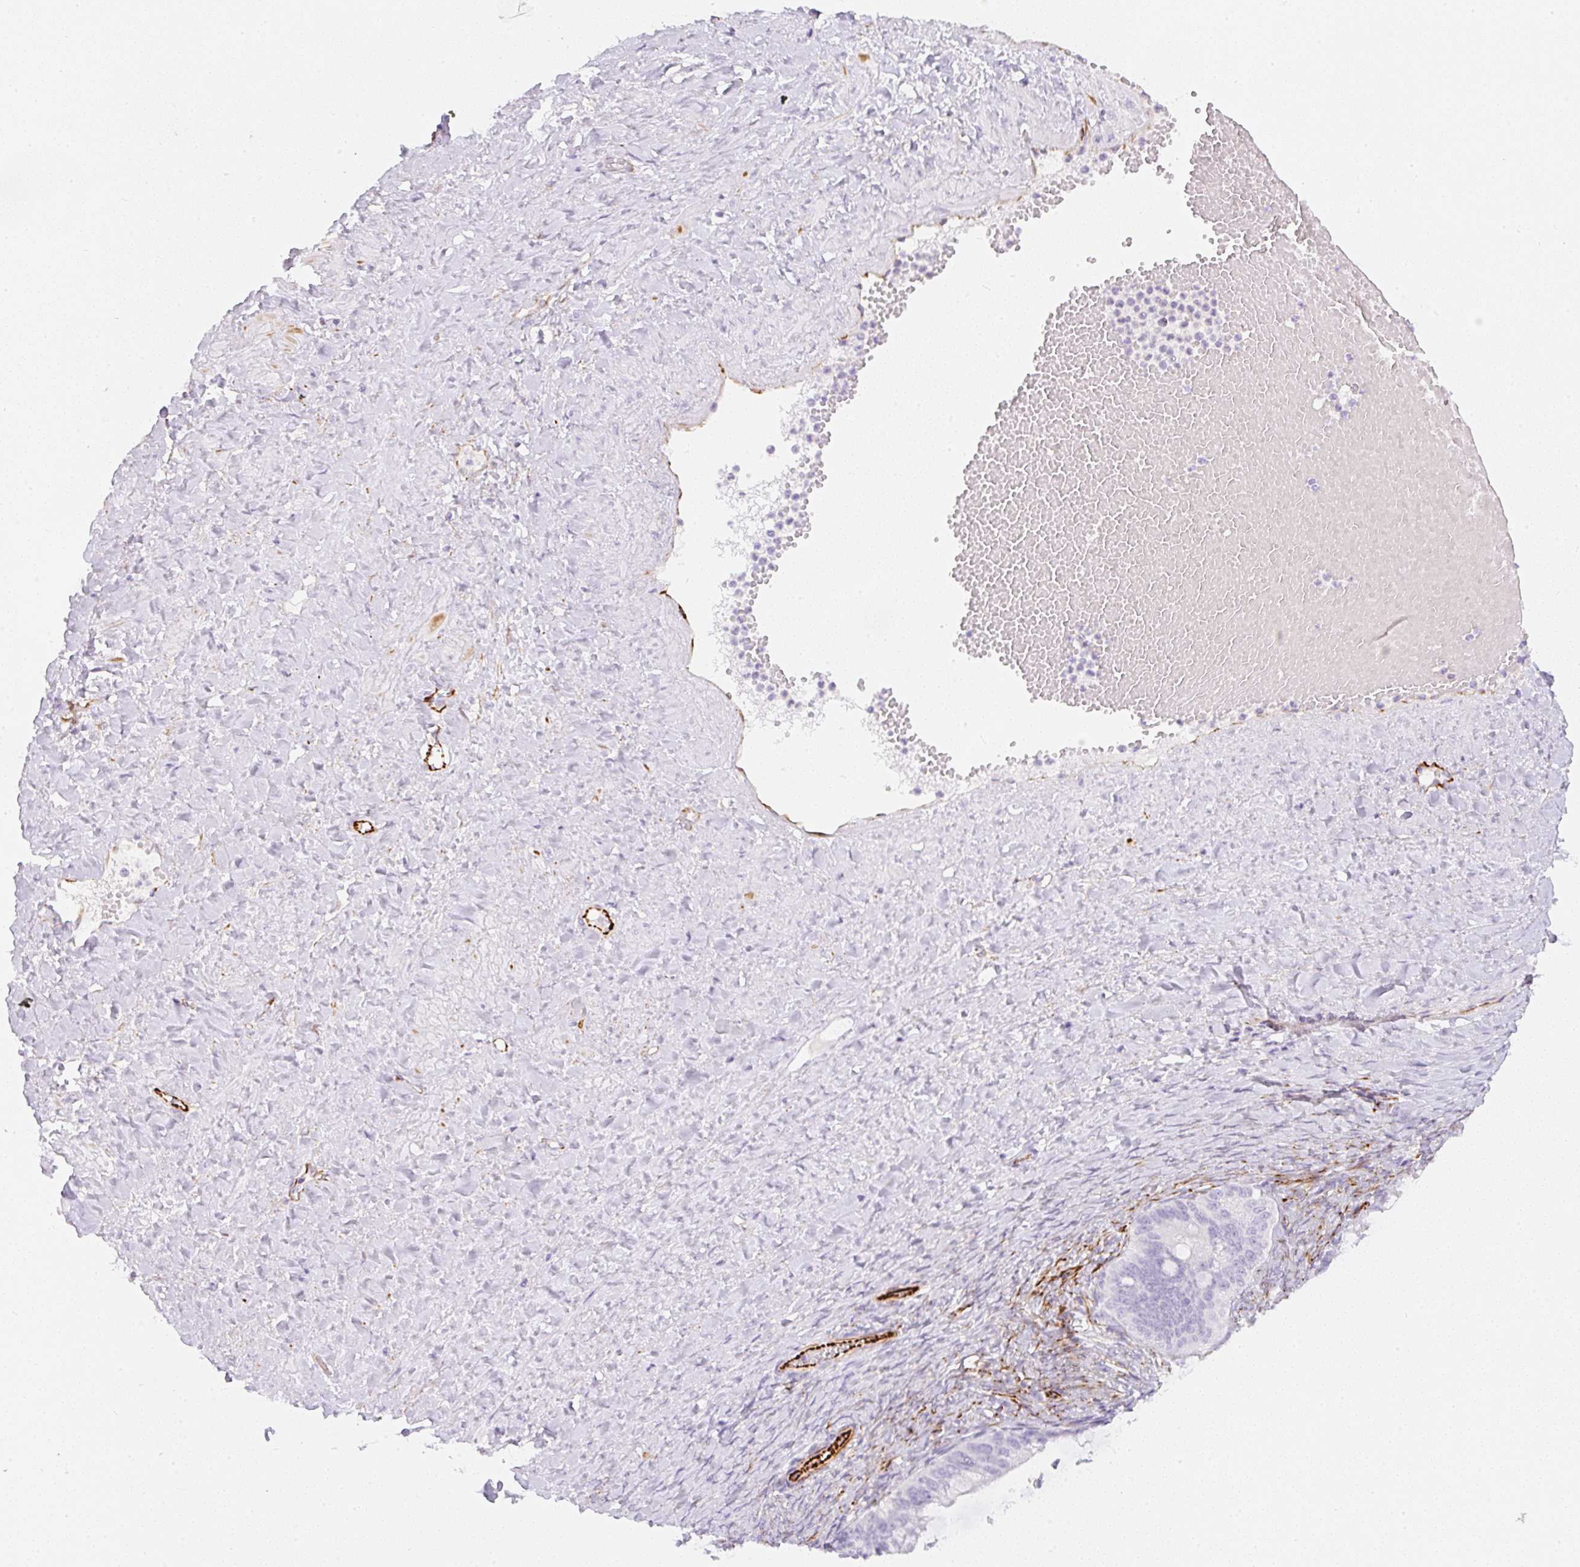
{"staining": {"intensity": "negative", "quantity": "none", "location": "none"}, "tissue": "ovarian cancer", "cell_type": "Tumor cells", "image_type": "cancer", "snomed": [{"axis": "morphology", "description": "Cystadenocarcinoma, mucinous, NOS"}, {"axis": "topography", "description": "Ovary"}], "caption": "An image of human ovarian cancer is negative for staining in tumor cells. (Stains: DAB (3,3'-diaminobenzidine) IHC with hematoxylin counter stain, Microscopy: brightfield microscopy at high magnification).", "gene": "ZNF689", "patient": {"sex": "female", "age": 73}}